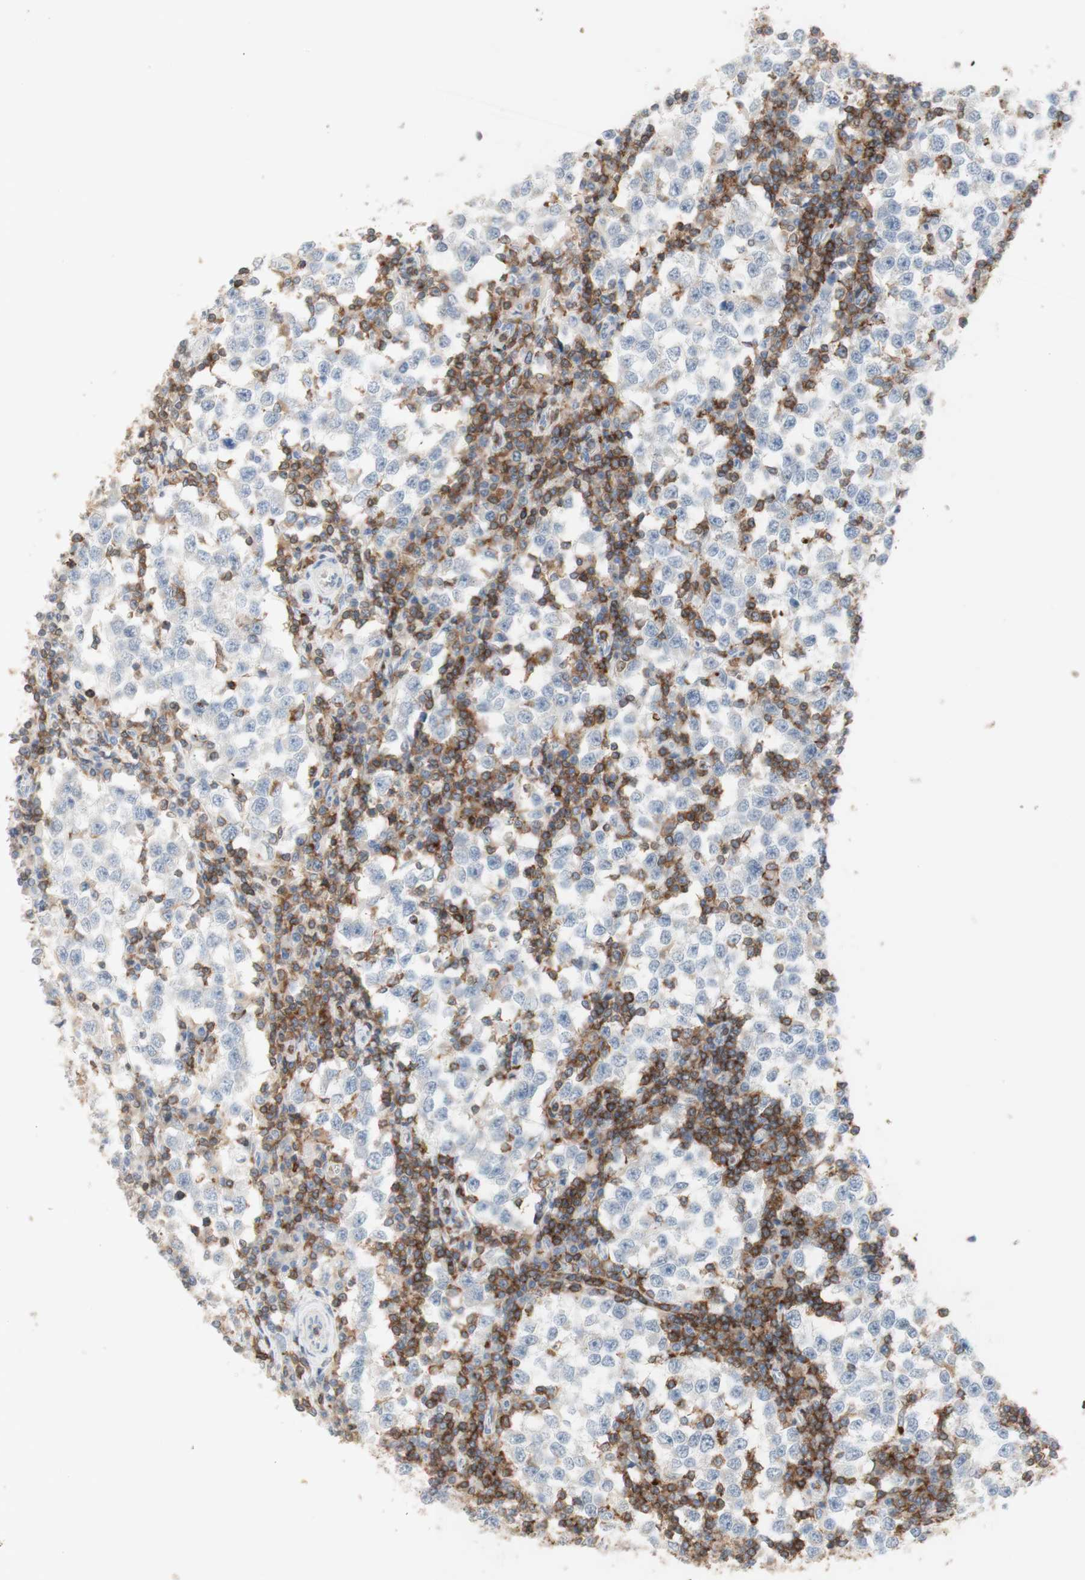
{"staining": {"intensity": "negative", "quantity": "none", "location": "none"}, "tissue": "testis cancer", "cell_type": "Tumor cells", "image_type": "cancer", "snomed": [{"axis": "morphology", "description": "Seminoma, NOS"}, {"axis": "topography", "description": "Testis"}], "caption": "The immunohistochemistry (IHC) histopathology image has no significant positivity in tumor cells of seminoma (testis) tissue.", "gene": "SPINK6", "patient": {"sex": "male", "age": 65}}